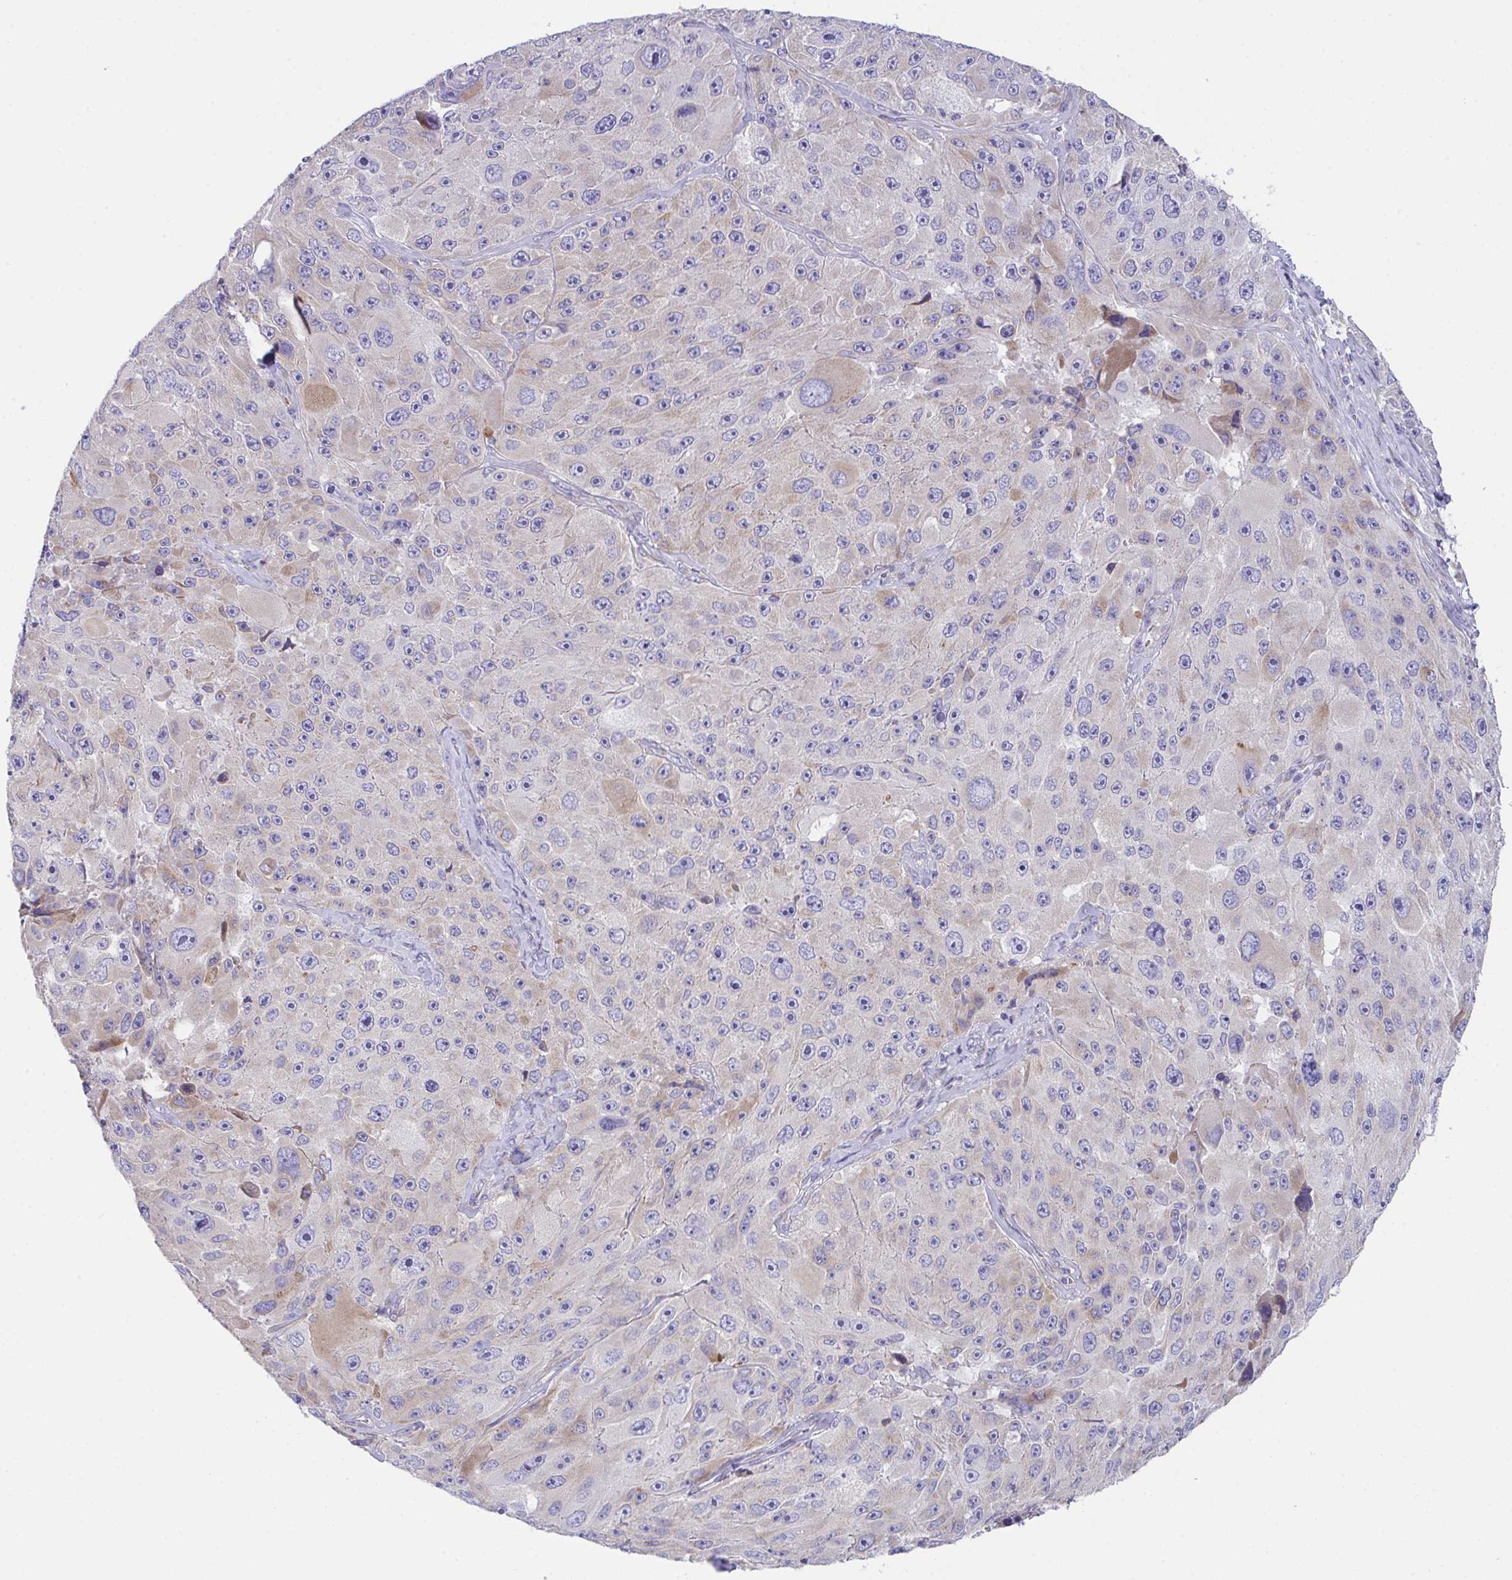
{"staining": {"intensity": "negative", "quantity": "none", "location": "none"}, "tissue": "melanoma", "cell_type": "Tumor cells", "image_type": "cancer", "snomed": [{"axis": "morphology", "description": "Malignant melanoma, Metastatic site"}, {"axis": "topography", "description": "Lymph node"}], "caption": "This histopathology image is of melanoma stained with immunohistochemistry (IHC) to label a protein in brown with the nuclei are counter-stained blue. There is no staining in tumor cells.", "gene": "MIA3", "patient": {"sex": "male", "age": 62}}